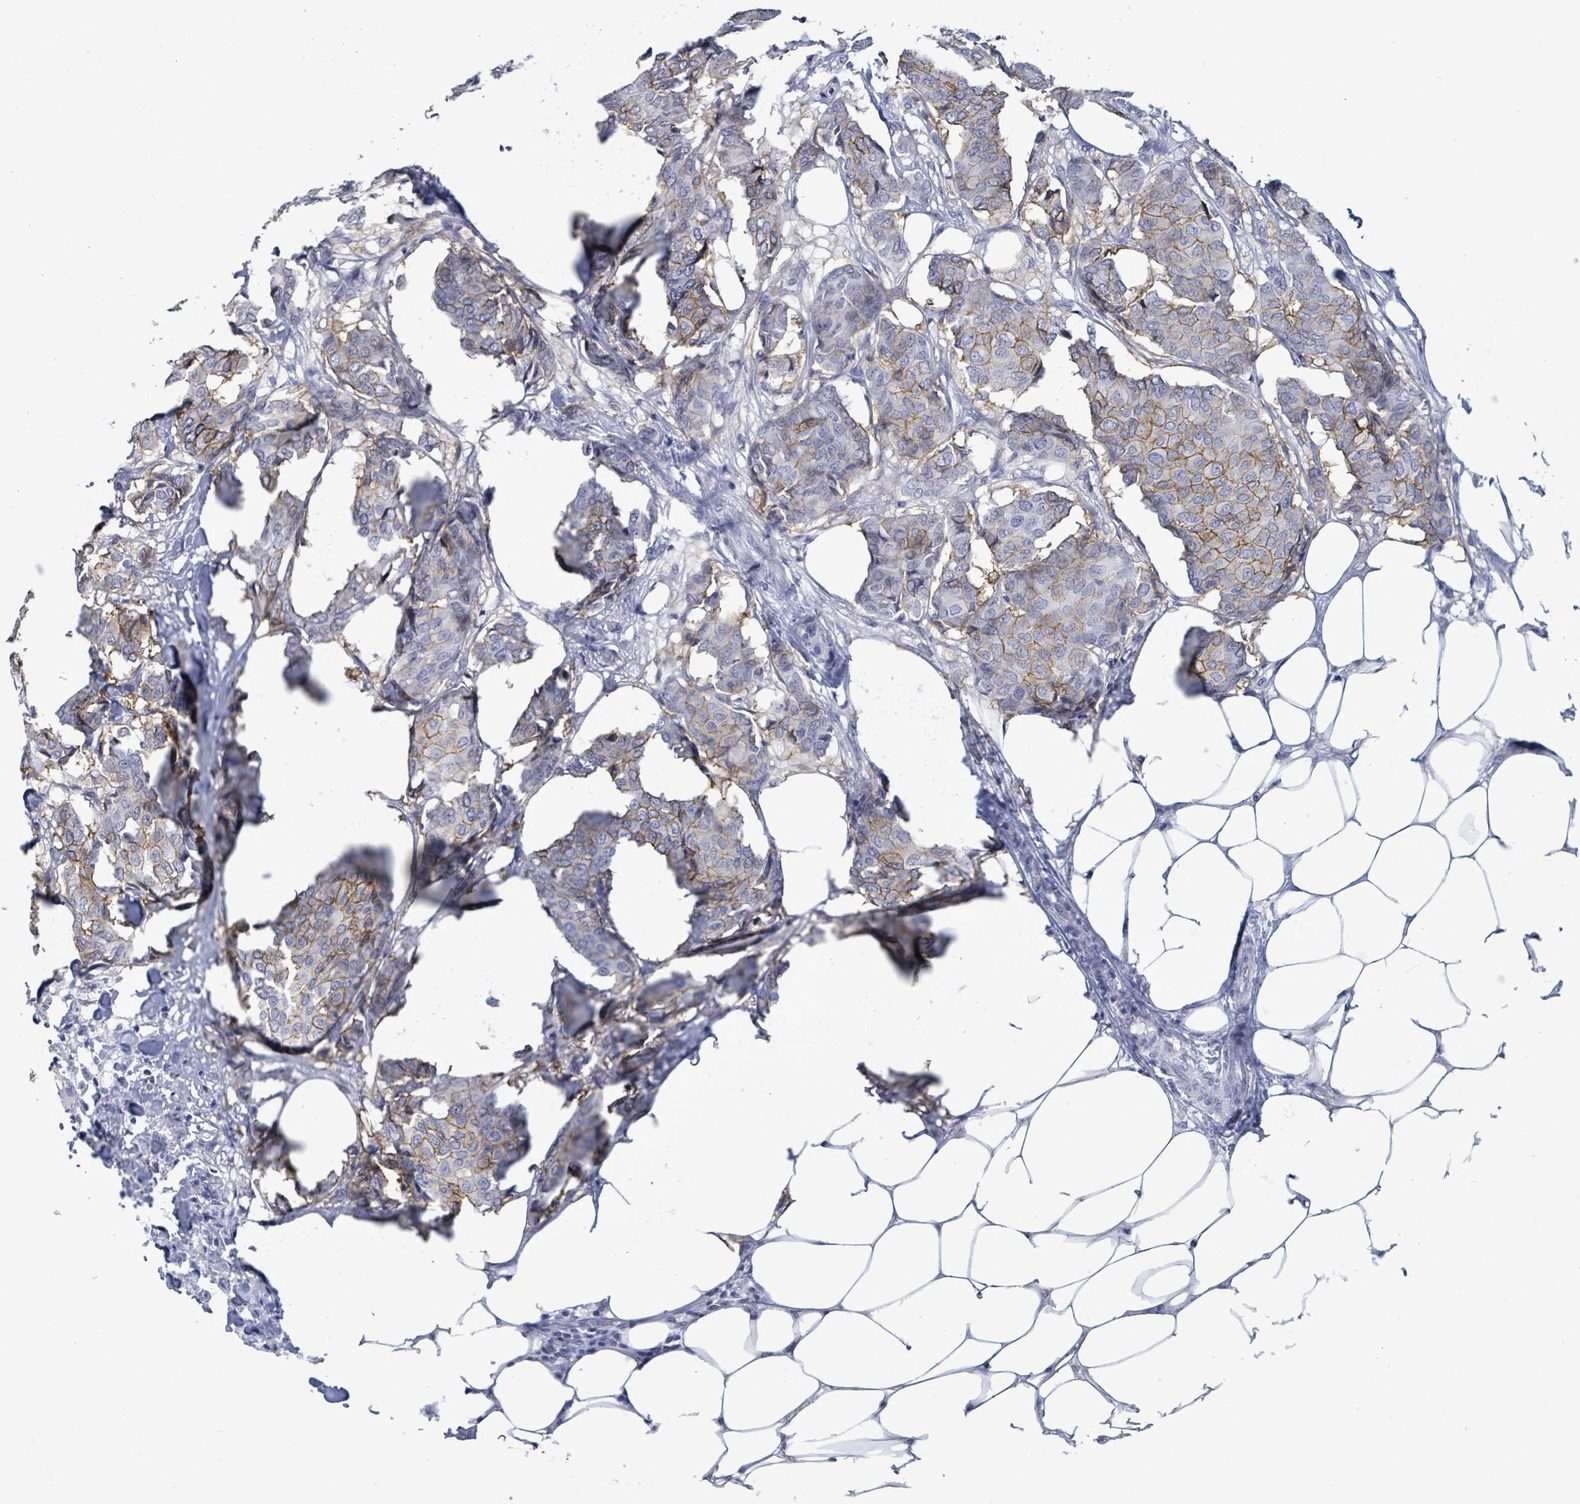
{"staining": {"intensity": "moderate", "quantity": "25%-75%", "location": "cytoplasmic/membranous"}, "tissue": "breast cancer", "cell_type": "Tumor cells", "image_type": "cancer", "snomed": [{"axis": "morphology", "description": "Duct carcinoma"}, {"axis": "topography", "description": "Breast"}], "caption": "Protein staining by immunohistochemistry (IHC) exhibits moderate cytoplasmic/membranous expression in about 25%-75% of tumor cells in intraductal carcinoma (breast).", "gene": "BSG", "patient": {"sex": "female", "age": 75}}